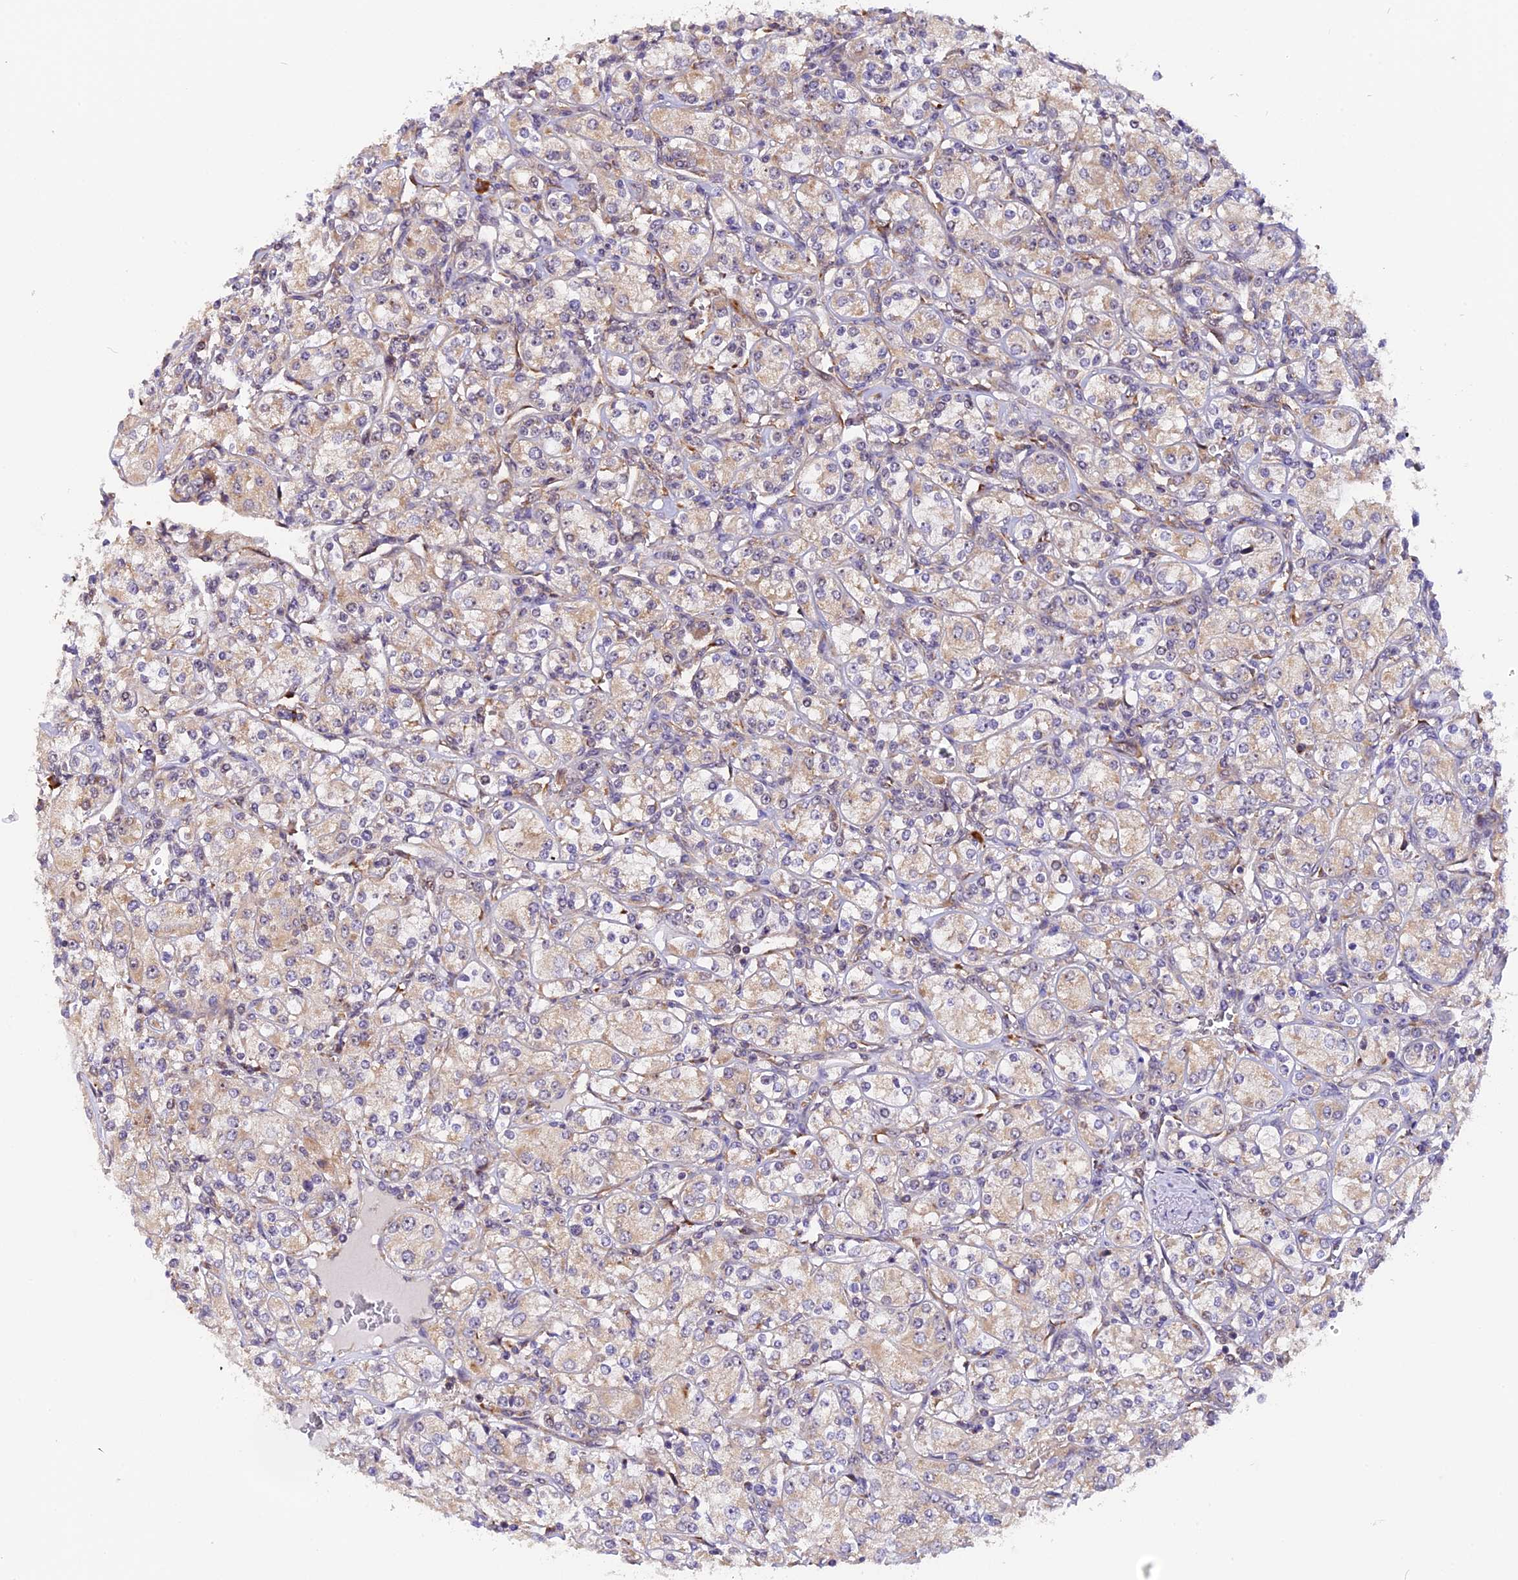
{"staining": {"intensity": "weak", "quantity": "<25%", "location": "cytoplasmic/membranous"}, "tissue": "renal cancer", "cell_type": "Tumor cells", "image_type": "cancer", "snomed": [{"axis": "morphology", "description": "Adenocarcinoma, NOS"}, {"axis": "topography", "description": "Kidney"}], "caption": "High power microscopy histopathology image of an immunohistochemistry (IHC) histopathology image of renal cancer, revealing no significant staining in tumor cells.", "gene": "GNPTAB", "patient": {"sex": "male", "age": 77}}